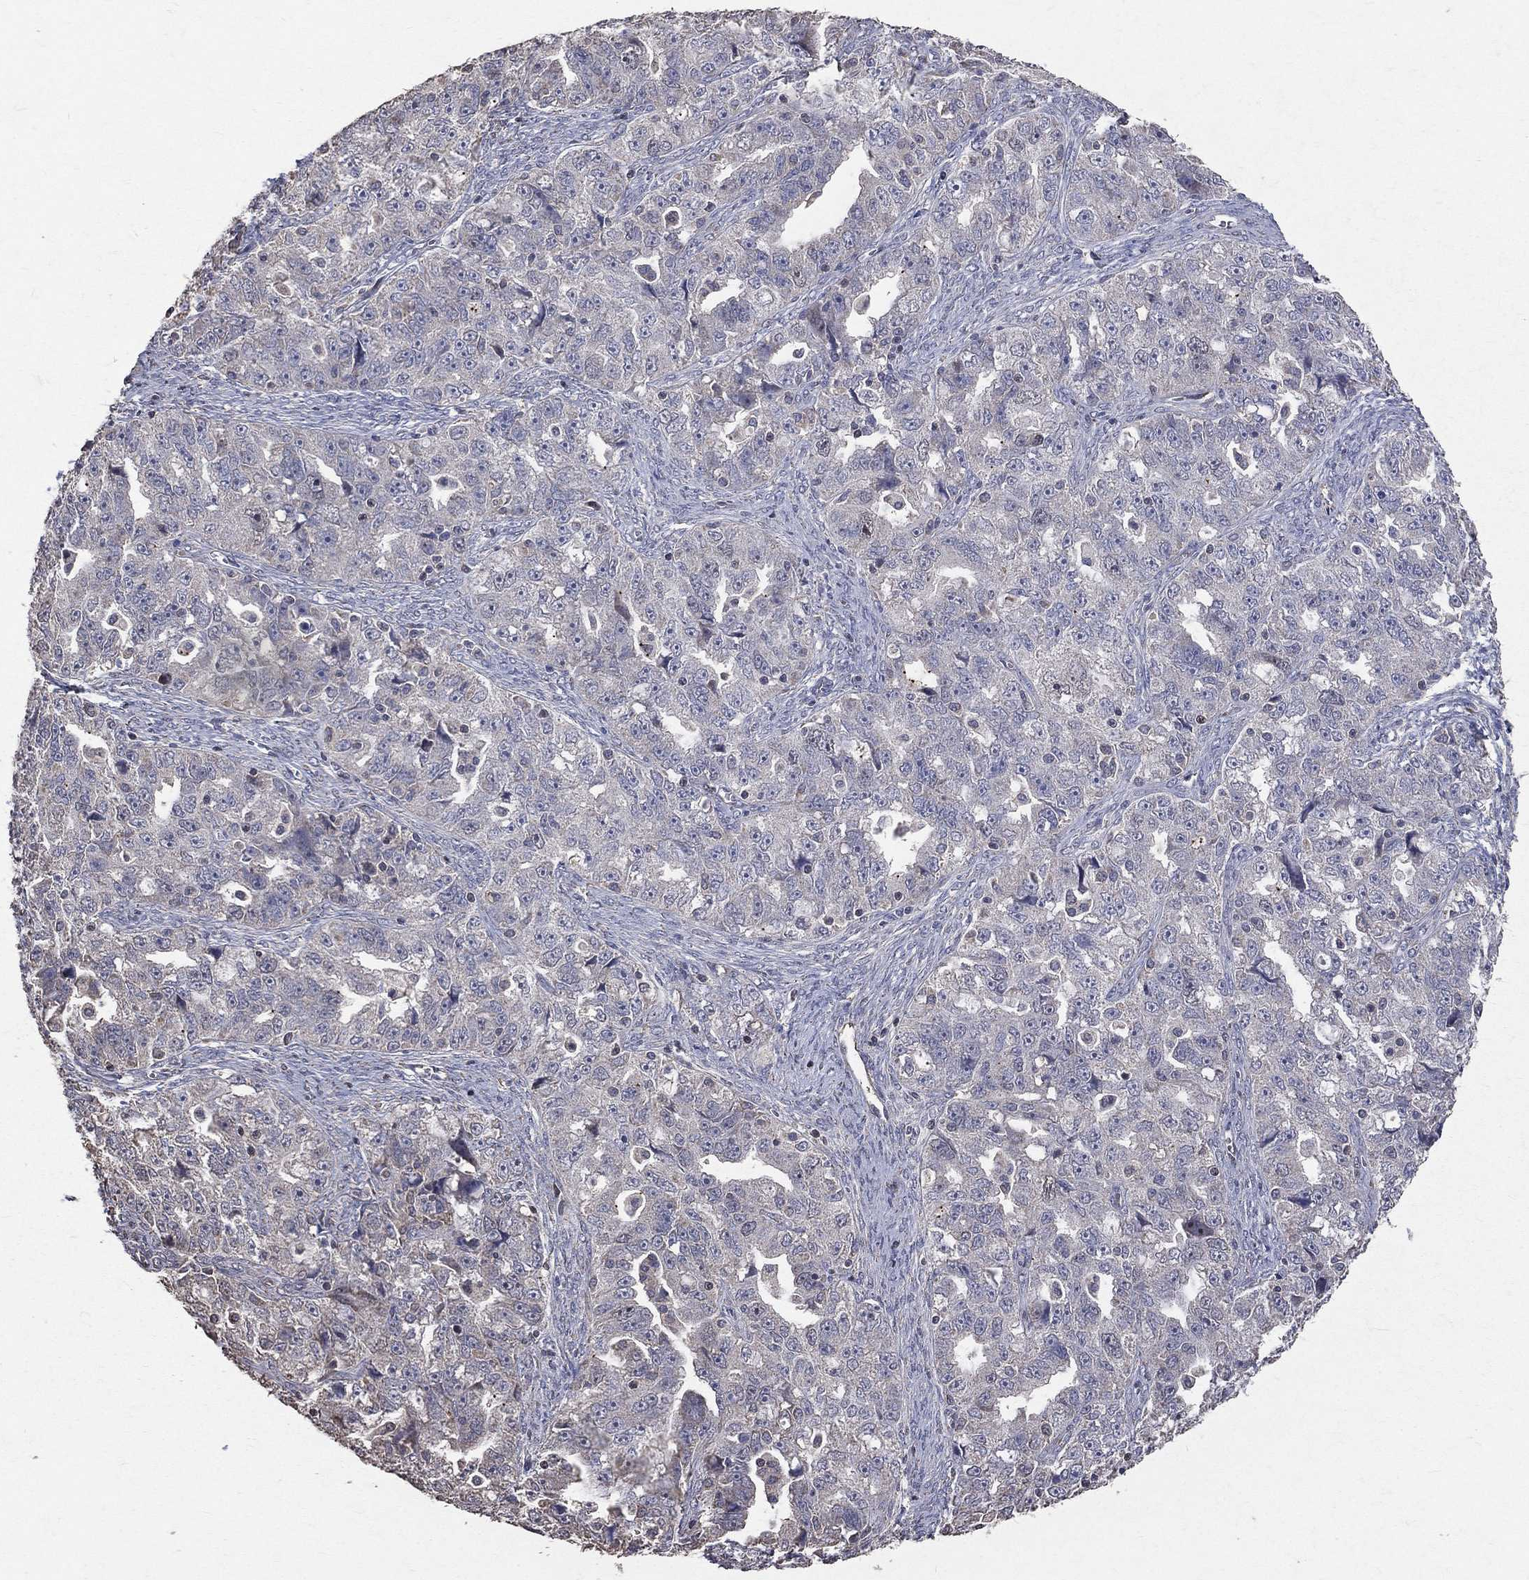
{"staining": {"intensity": "negative", "quantity": "none", "location": "none"}, "tissue": "ovarian cancer", "cell_type": "Tumor cells", "image_type": "cancer", "snomed": [{"axis": "morphology", "description": "Cystadenocarcinoma, serous, NOS"}, {"axis": "topography", "description": "Ovary"}], "caption": "Tumor cells show no significant protein positivity in ovarian cancer.", "gene": "LY6K", "patient": {"sex": "female", "age": 51}}